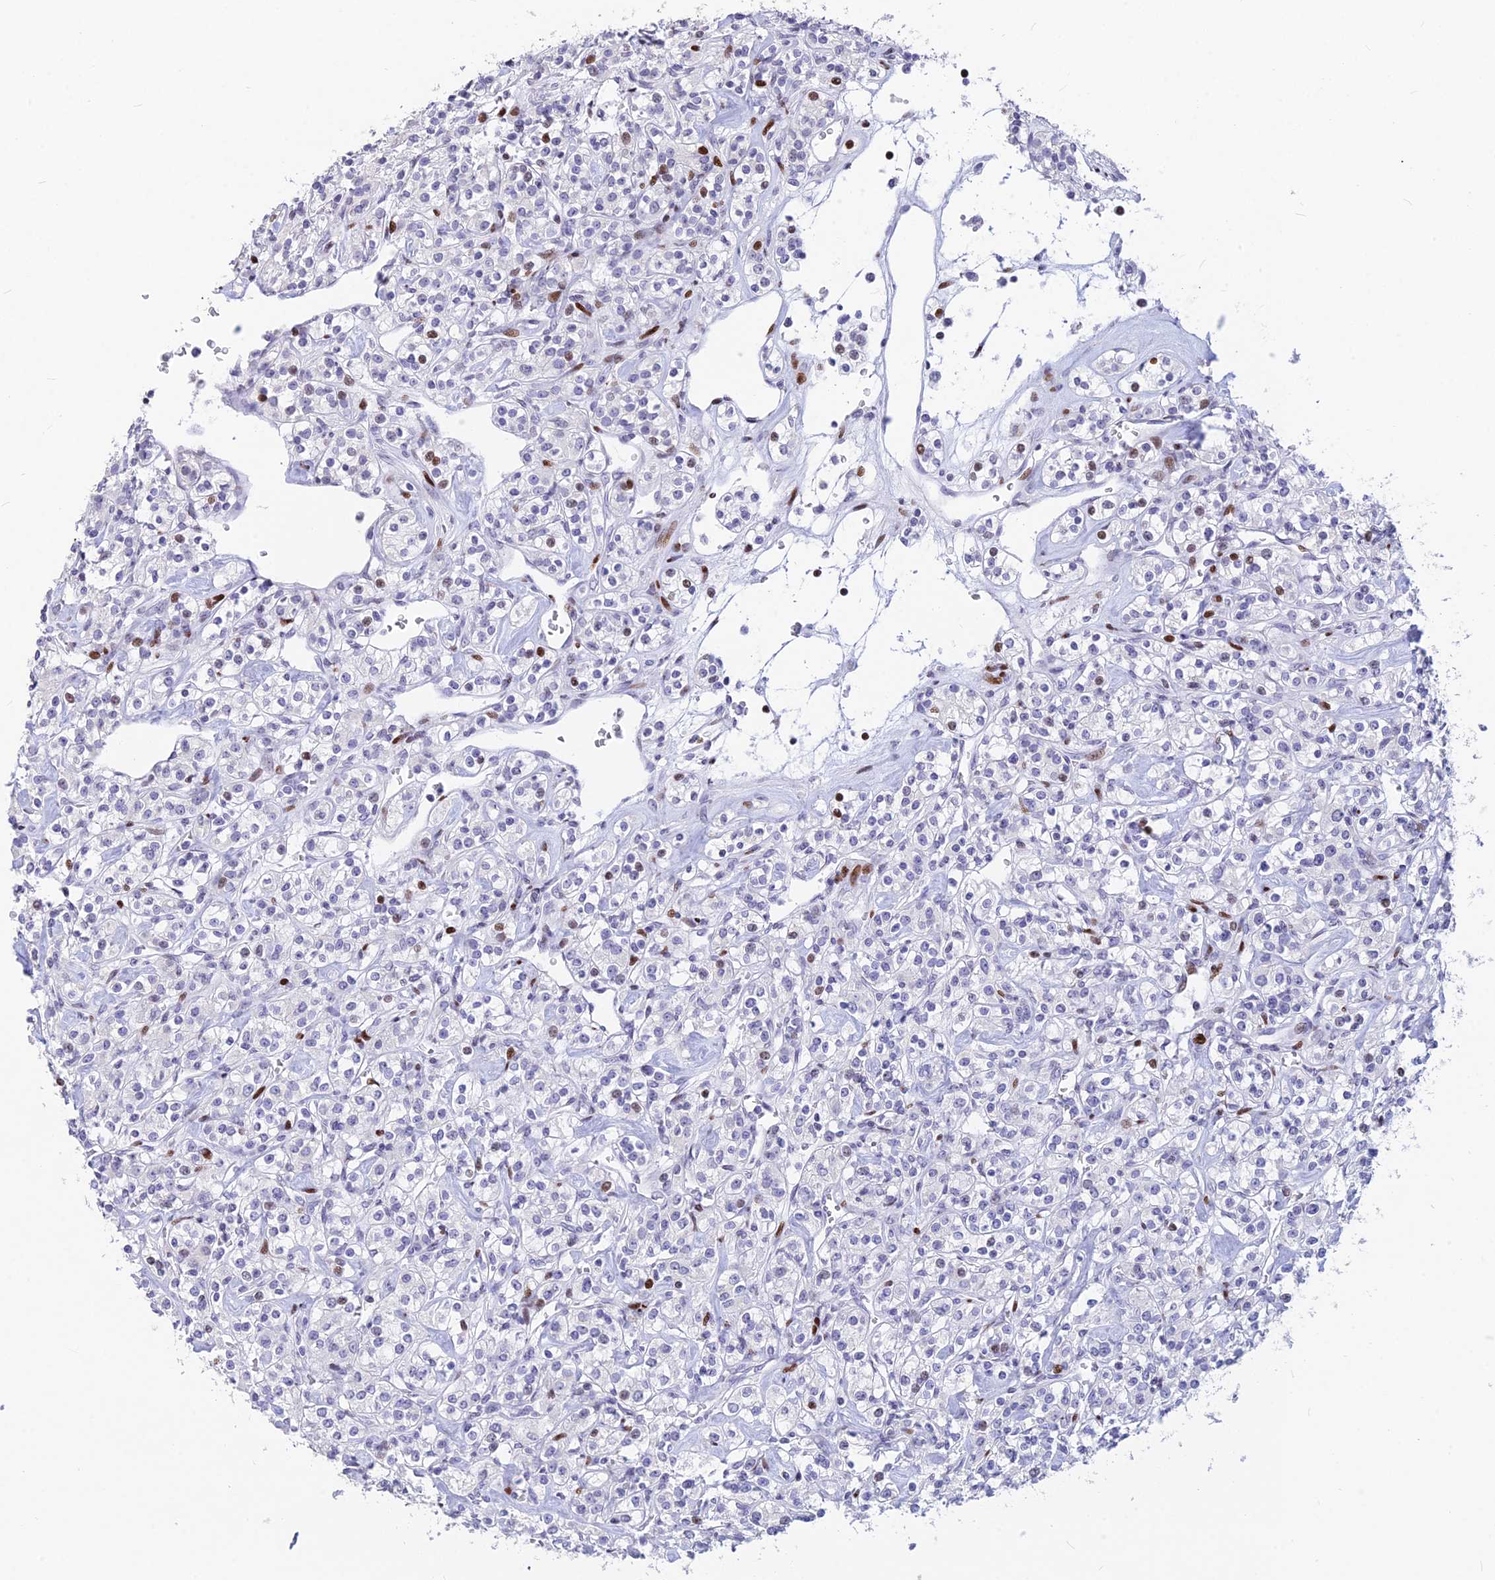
{"staining": {"intensity": "moderate", "quantity": "<25%", "location": "nuclear"}, "tissue": "renal cancer", "cell_type": "Tumor cells", "image_type": "cancer", "snomed": [{"axis": "morphology", "description": "Adenocarcinoma, NOS"}, {"axis": "topography", "description": "Kidney"}], "caption": "Moderate nuclear staining is present in approximately <25% of tumor cells in renal cancer.", "gene": "PRPS1", "patient": {"sex": "male", "age": 77}}